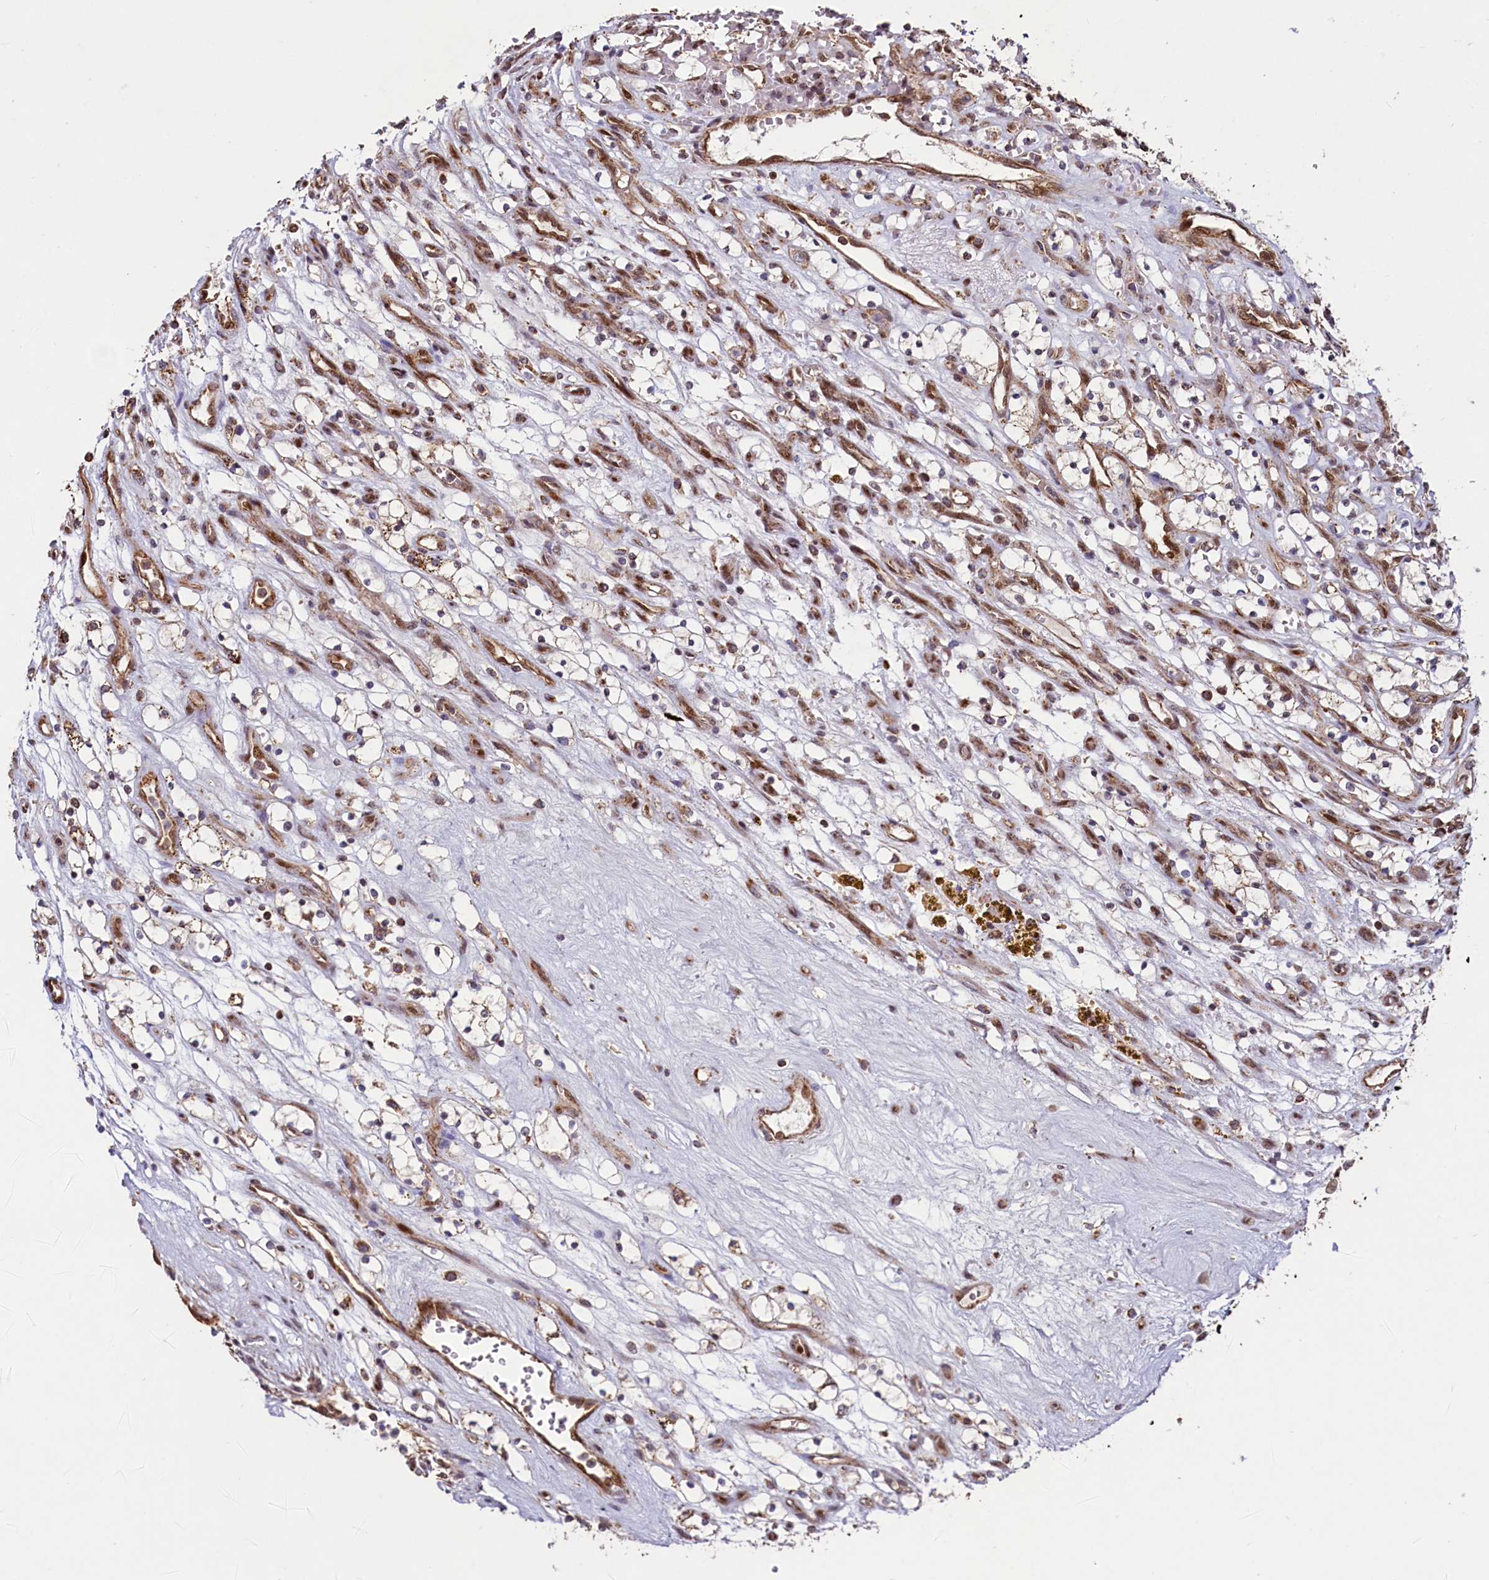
{"staining": {"intensity": "moderate", "quantity": ">75%", "location": "cytoplasmic/membranous"}, "tissue": "renal cancer", "cell_type": "Tumor cells", "image_type": "cancer", "snomed": [{"axis": "morphology", "description": "Adenocarcinoma, NOS"}, {"axis": "topography", "description": "Kidney"}], "caption": "Human renal adenocarcinoma stained with a protein marker exhibits moderate staining in tumor cells.", "gene": "ZNF577", "patient": {"sex": "female", "age": 69}}